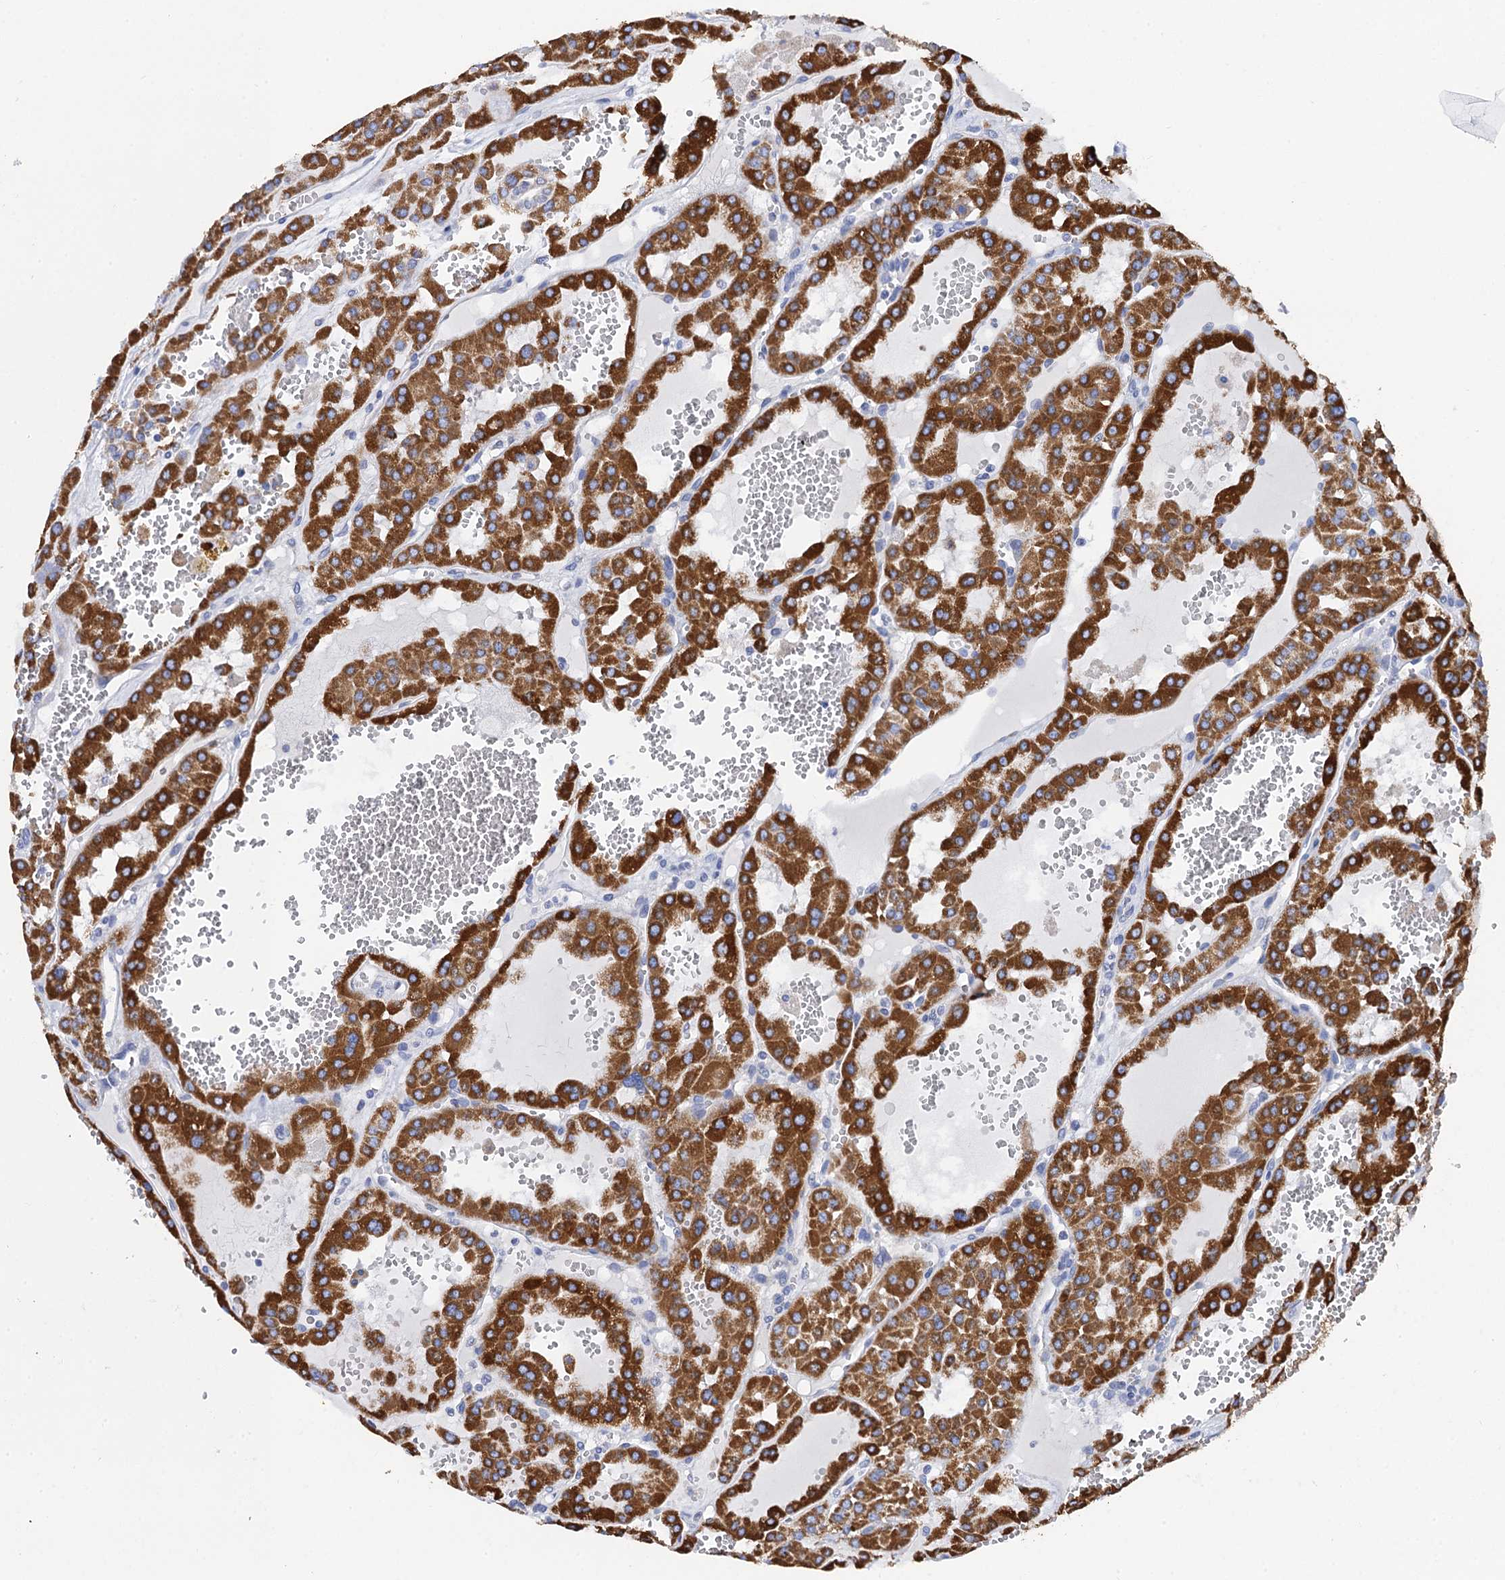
{"staining": {"intensity": "strong", "quantity": ">75%", "location": "cytoplasmic/membranous"}, "tissue": "renal cancer", "cell_type": "Tumor cells", "image_type": "cancer", "snomed": [{"axis": "morphology", "description": "Carcinoma, NOS"}, {"axis": "topography", "description": "Kidney"}], "caption": "Protein analysis of carcinoma (renal) tissue displays strong cytoplasmic/membranous expression in about >75% of tumor cells.", "gene": "ACADSB", "patient": {"sex": "female", "age": 75}}